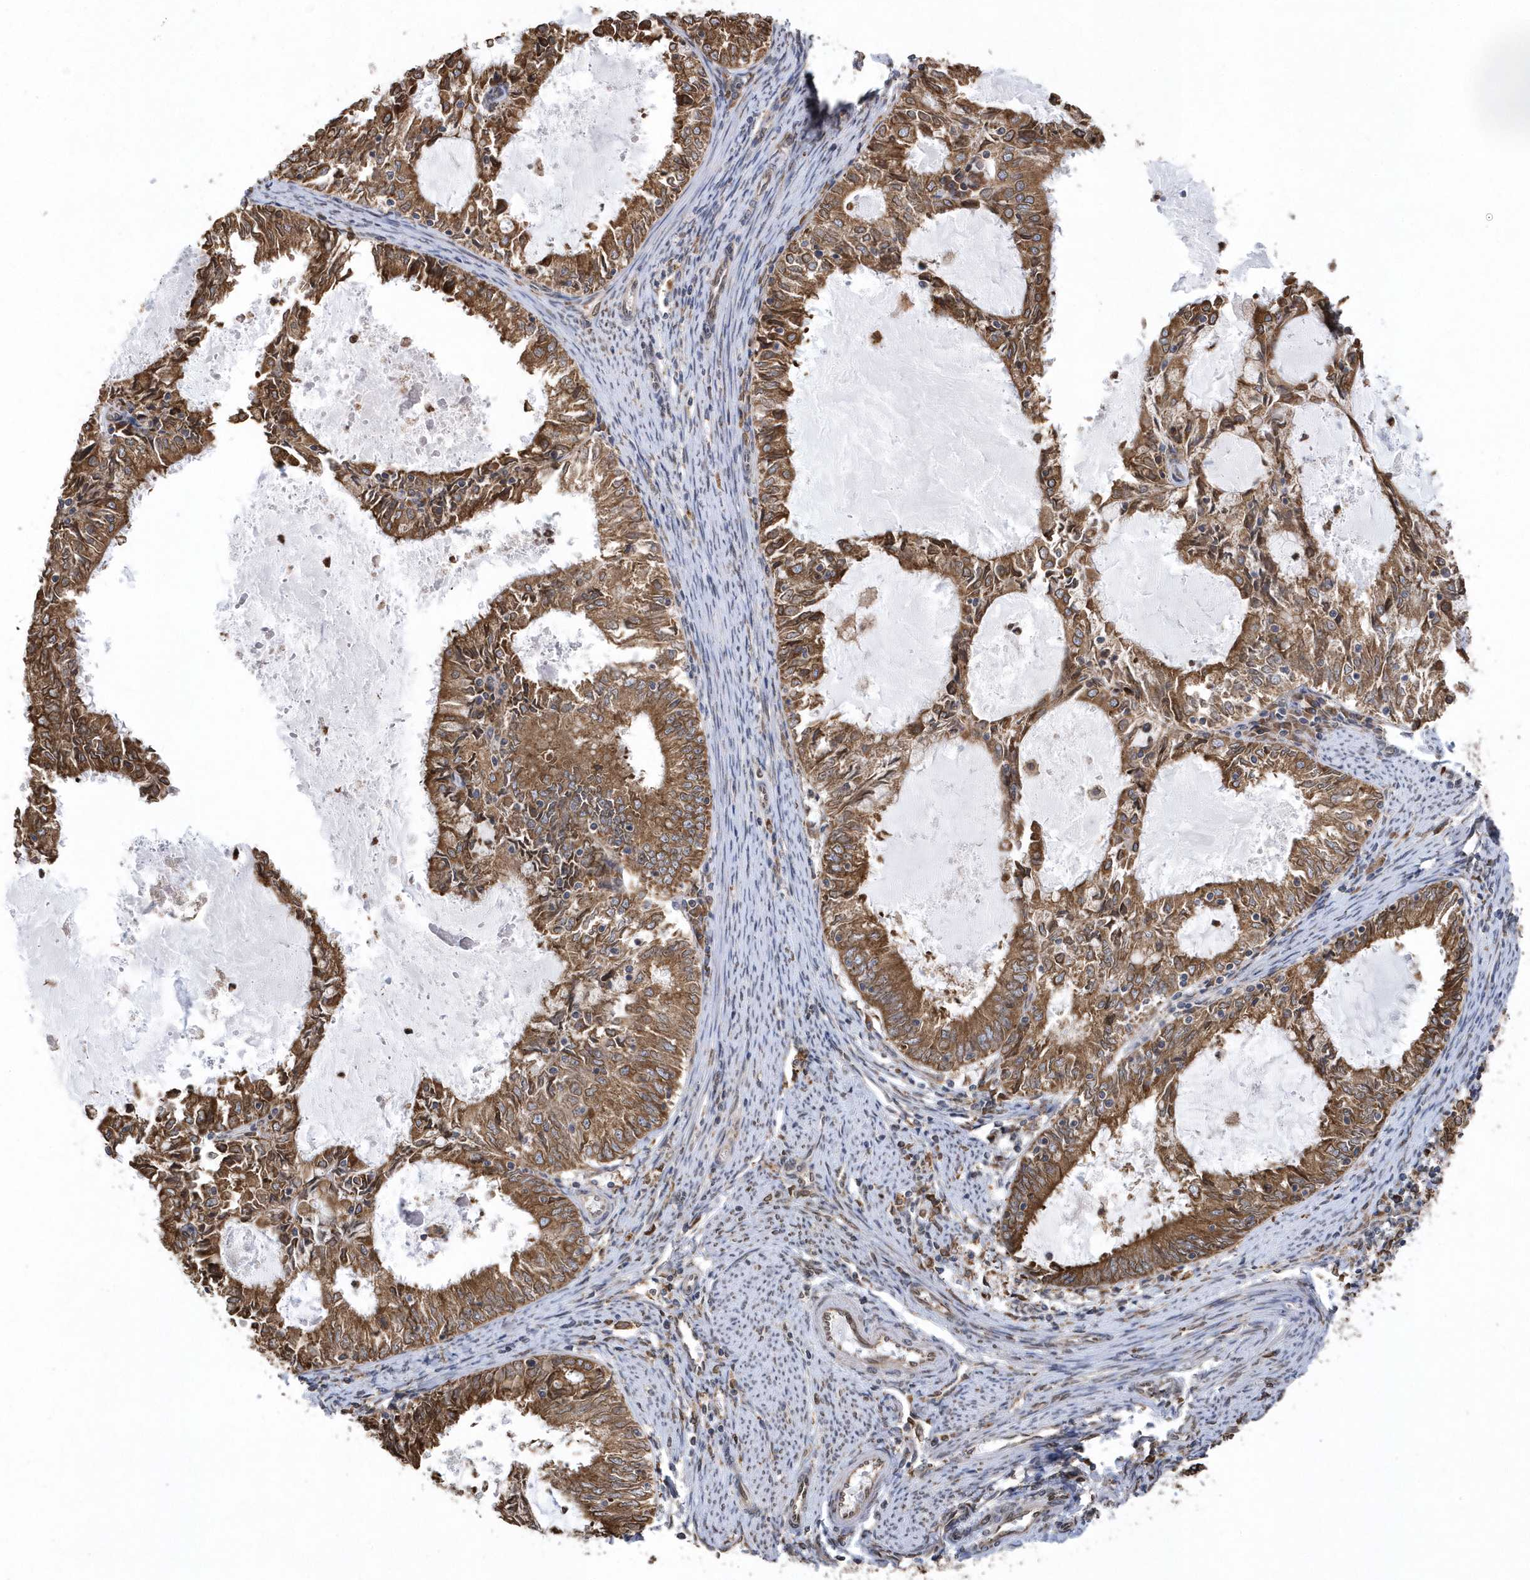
{"staining": {"intensity": "moderate", "quantity": ">75%", "location": "cytoplasmic/membranous"}, "tissue": "endometrial cancer", "cell_type": "Tumor cells", "image_type": "cancer", "snomed": [{"axis": "morphology", "description": "Adenocarcinoma, NOS"}, {"axis": "topography", "description": "Endometrium"}], "caption": "This is a histology image of immunohistochemistry staining of endometrial cancer (adenocarcinoma), which shows moderate staining in the cytoplasmic/membranous of tumor cells.", "gene": "VAMP7", "patient": {"sex": "female", "age": 57}}